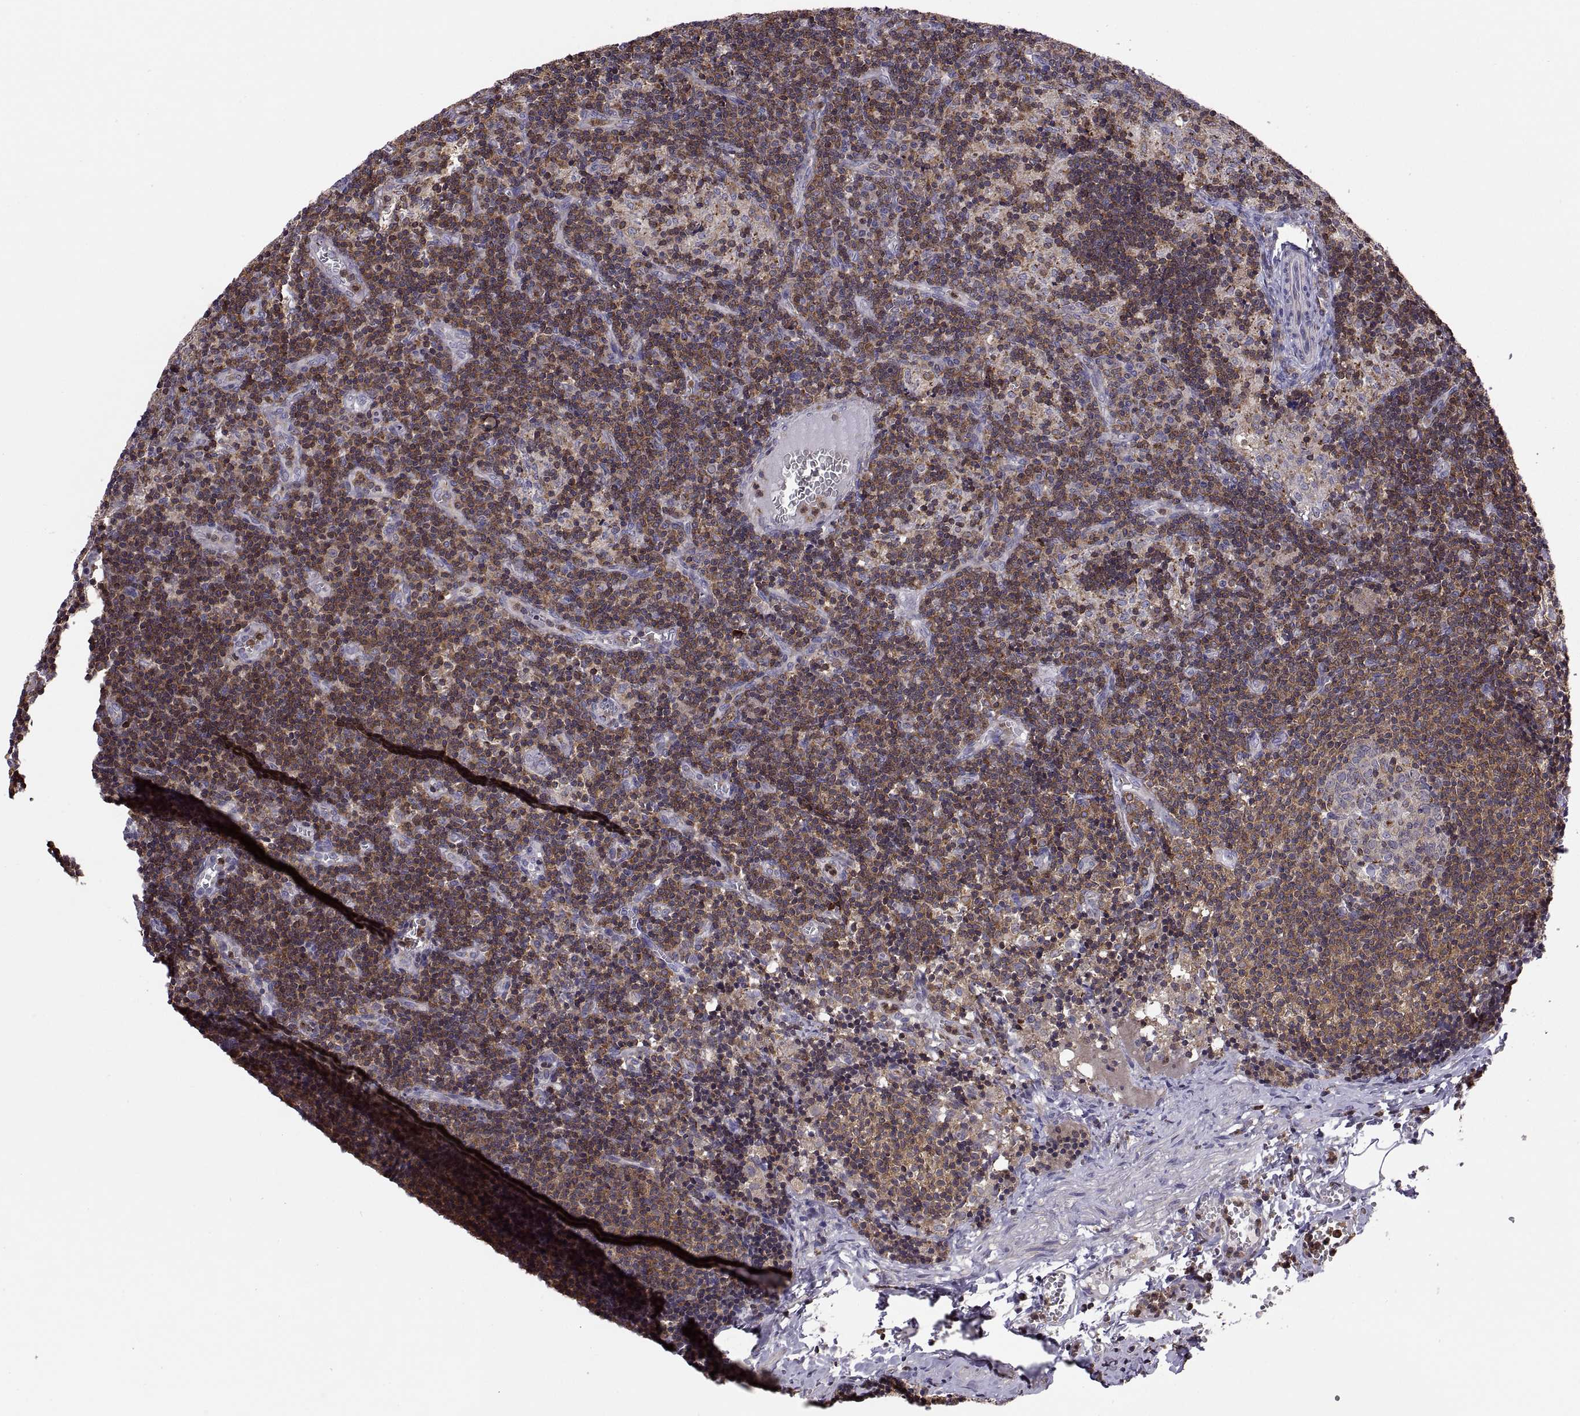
{"staining": {"intensity": "strong", "quantity": "<25%", "location": "cytoplasmic/membranous"}, "tissue": "lymph node", "cell_type": "Germinal center cells", "image_type": "normal", "snomed": [{"axis": "morphology", "description": "Normal tissue, NOS"}, {"axis": "topography", "description": "Lymph node"}], "caption": "Immunohistochemical staining of benign human lymph node displays medium levels of strong cytoplasmic/membranous positivity in approximately <25% of germinal center cells. Immunohistochemistry (ihc) stains the protein of interest in brown and the nuclei are stained blue.", "gene": "ACAP1", "patient": {"sex": "female", "age": 50}}